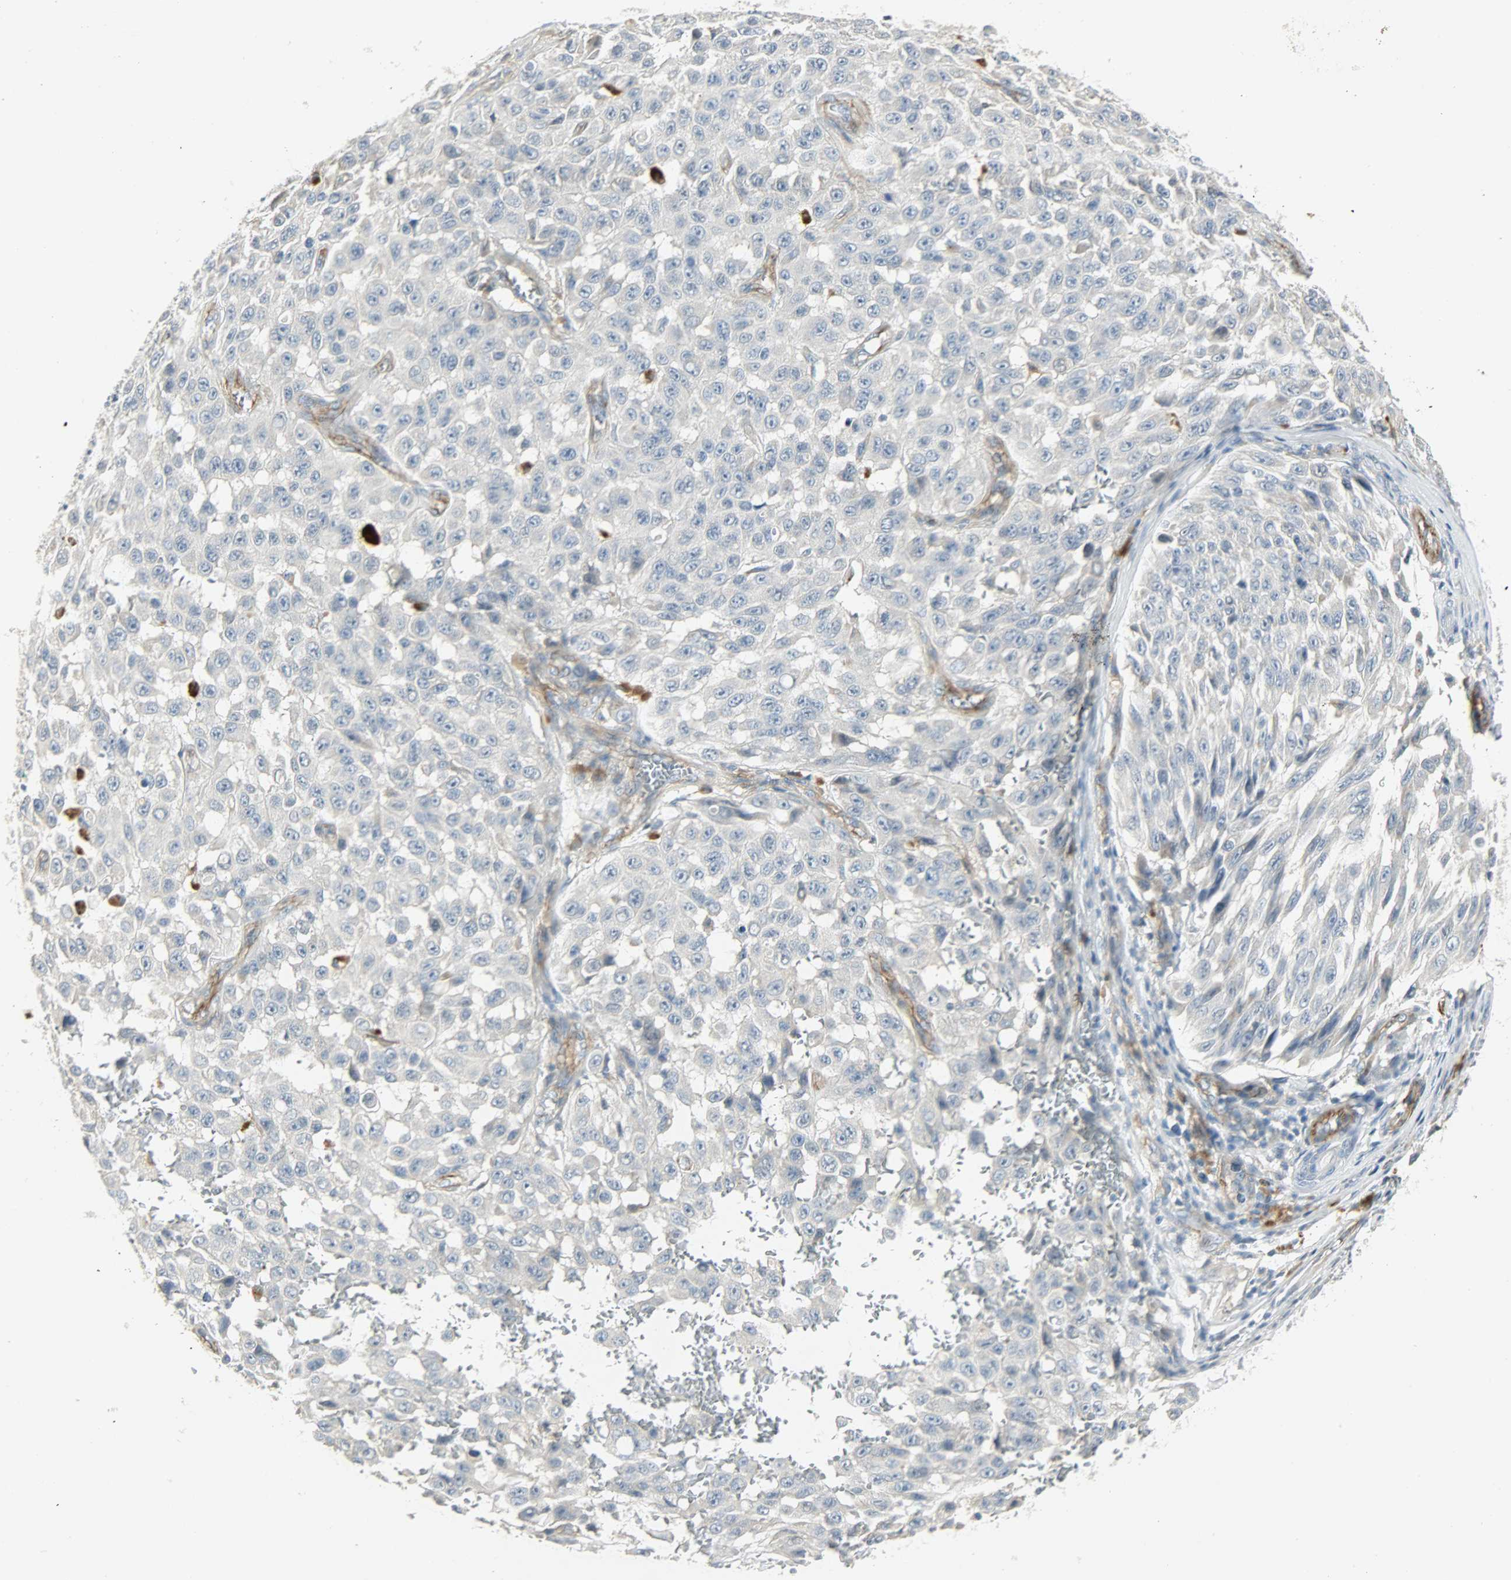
{"staining": {"intensity": "negative", "quantity": "none", "location": "none"}, "tissue": "melanoma", "cell_type": "Tumor cells", "image_type": "cancer", "snomed": [{"axis": "morphology", "description": "Malignant melanoma, NOS"}, {"axis": "topography", "description": "Skin"}], "caption": "DAB (3,3'-diaminobenzidine) immunohistochemical staining of human malignant melanoma demonstrates no significant expression in tumor cells.", "gene": "ENPEP", "patient": {"sex": "male", "age": 30}}